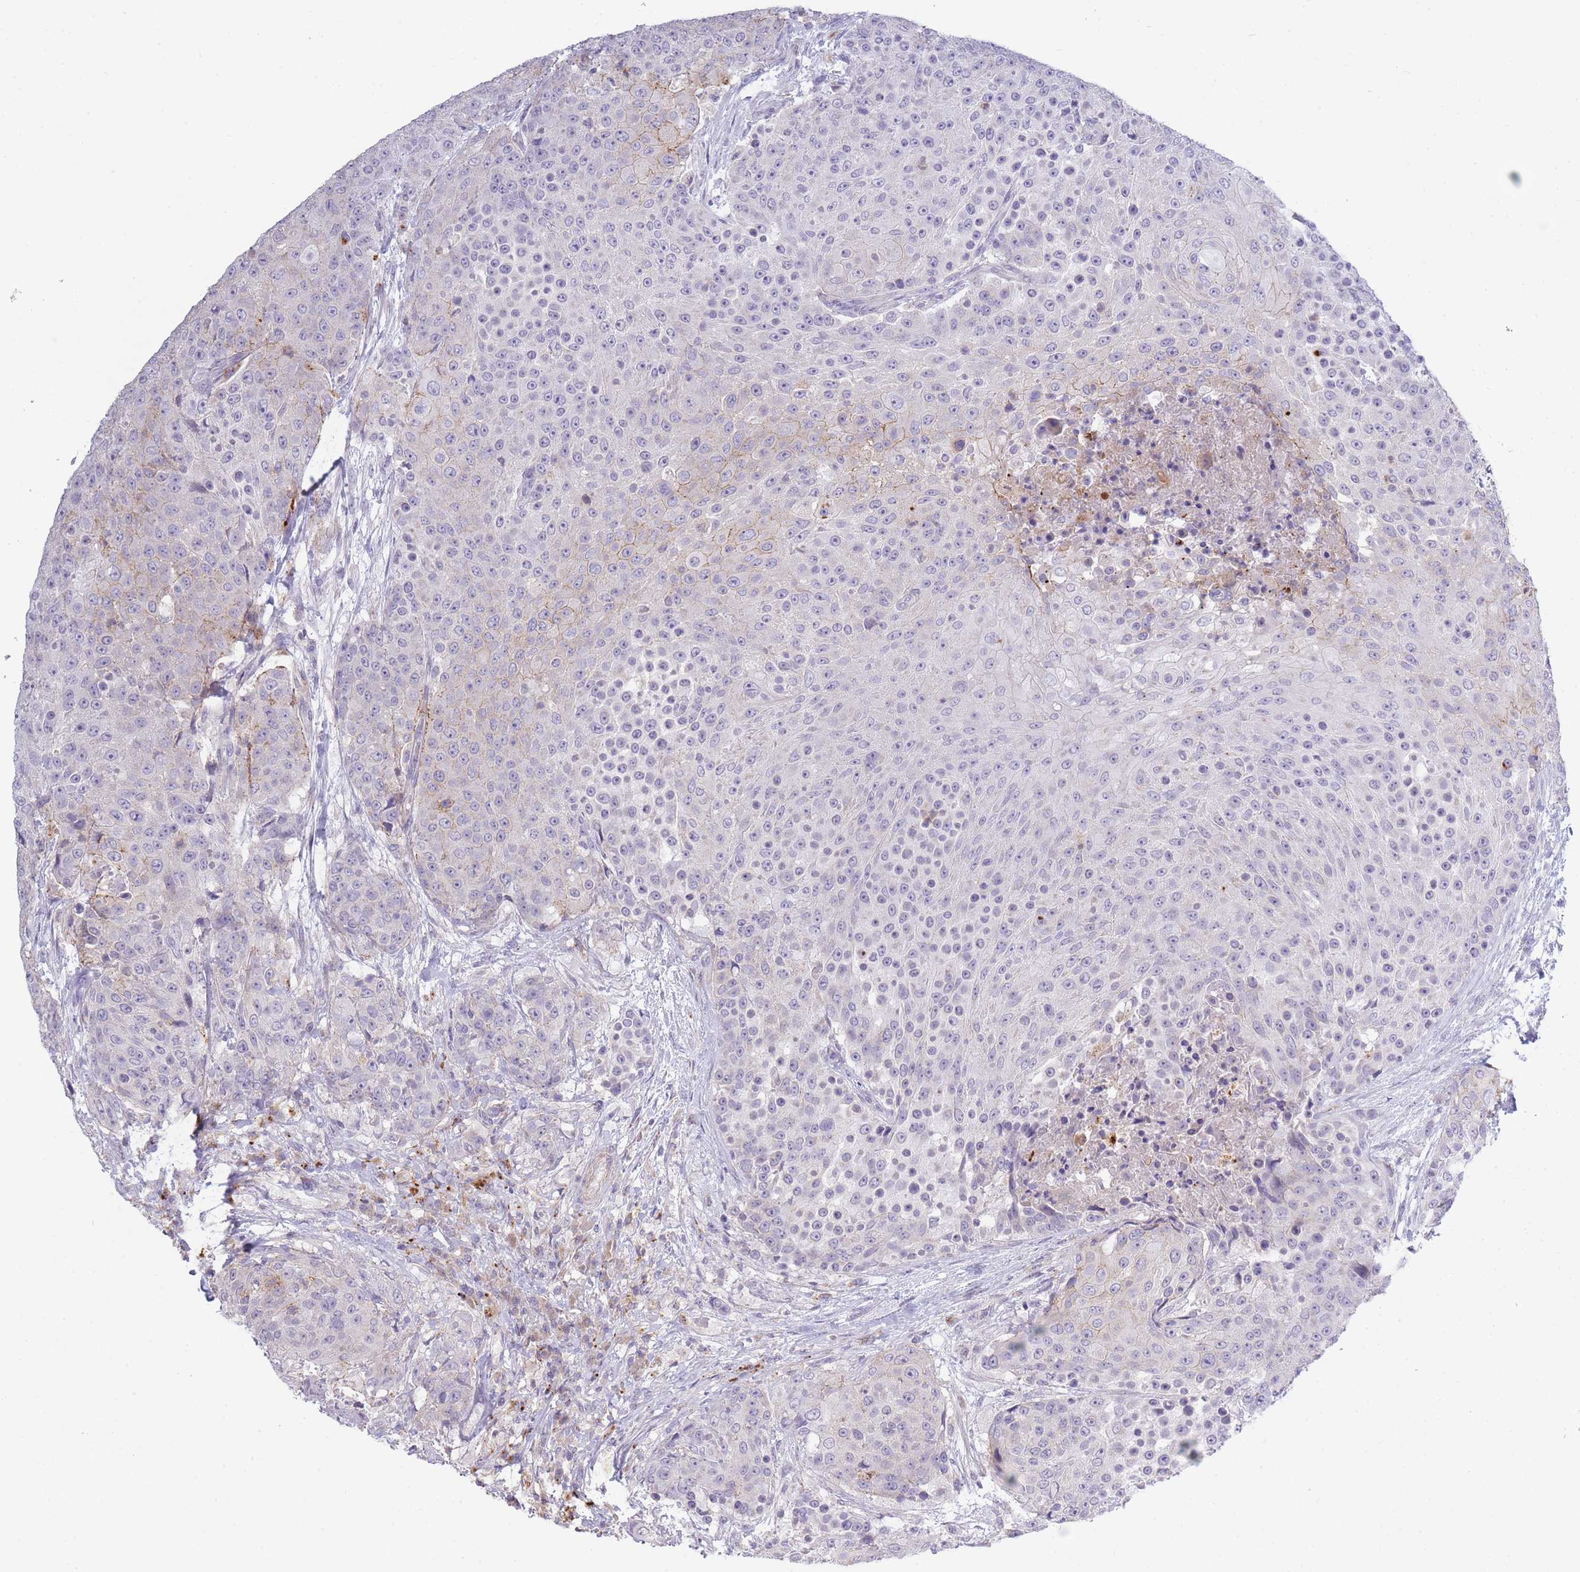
{"staining": {"intensity": "negative", "quantity": "none", "location": "none"}, "tissue": "urothelial cancer", "cell_type": "Tumor cells", "image_type": "cancer", "snomed": [{"axis": "morphology", "description": "Urothelial carcinoma, High grade"}, {"axis": "topography", "description": "Urinary bladder"}], "caption": "This is an immunohistochemistry histopathology image of urothelial cancer. There is no expression in tumor cells.", "gene": "TRIM61", "patient": {"sex": "female", "age": 63}}